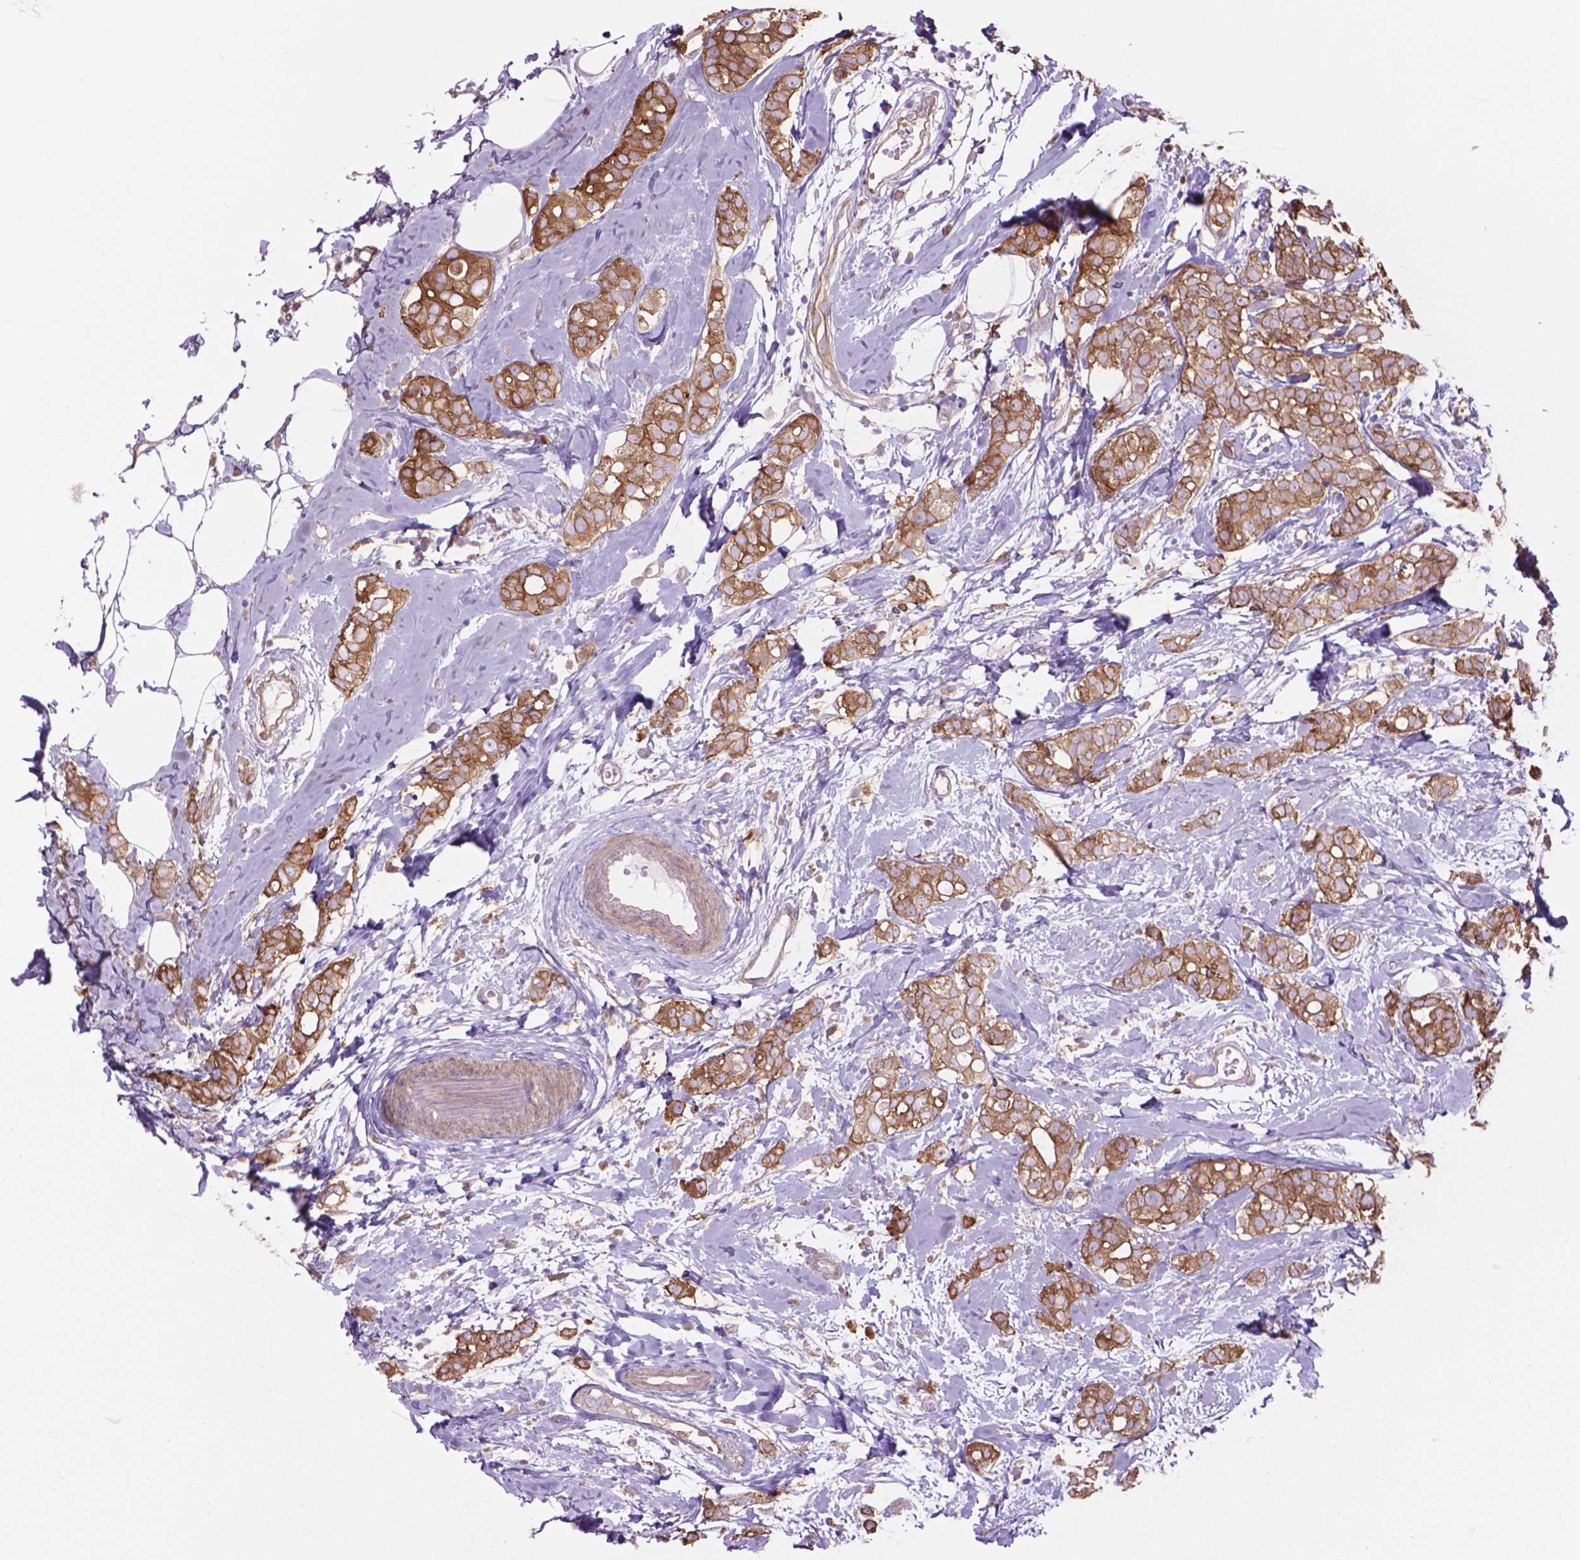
{"staining": {"intensity": "moderate", "quantity": "25%-75%", "location": "cytoplasmic/membranous"}, "tissue": "breast cancer", "cell_type": "Tumor cells", "image_type": "cancer", "snomed": [{"axis": "morphology", "description": "Duct carcinoma"}, {"axis": "topography", "description": "Breast"}], "caption": "Moderate cytoplasmic/membranous staining for a protein is seen in about 25%-75% of tumor cells of invasive ductal carcinoma (breast) using immunohistochemistry (IHC).", "gene": "CORO1B", "patient": {"sex": "female", "age": 40}}